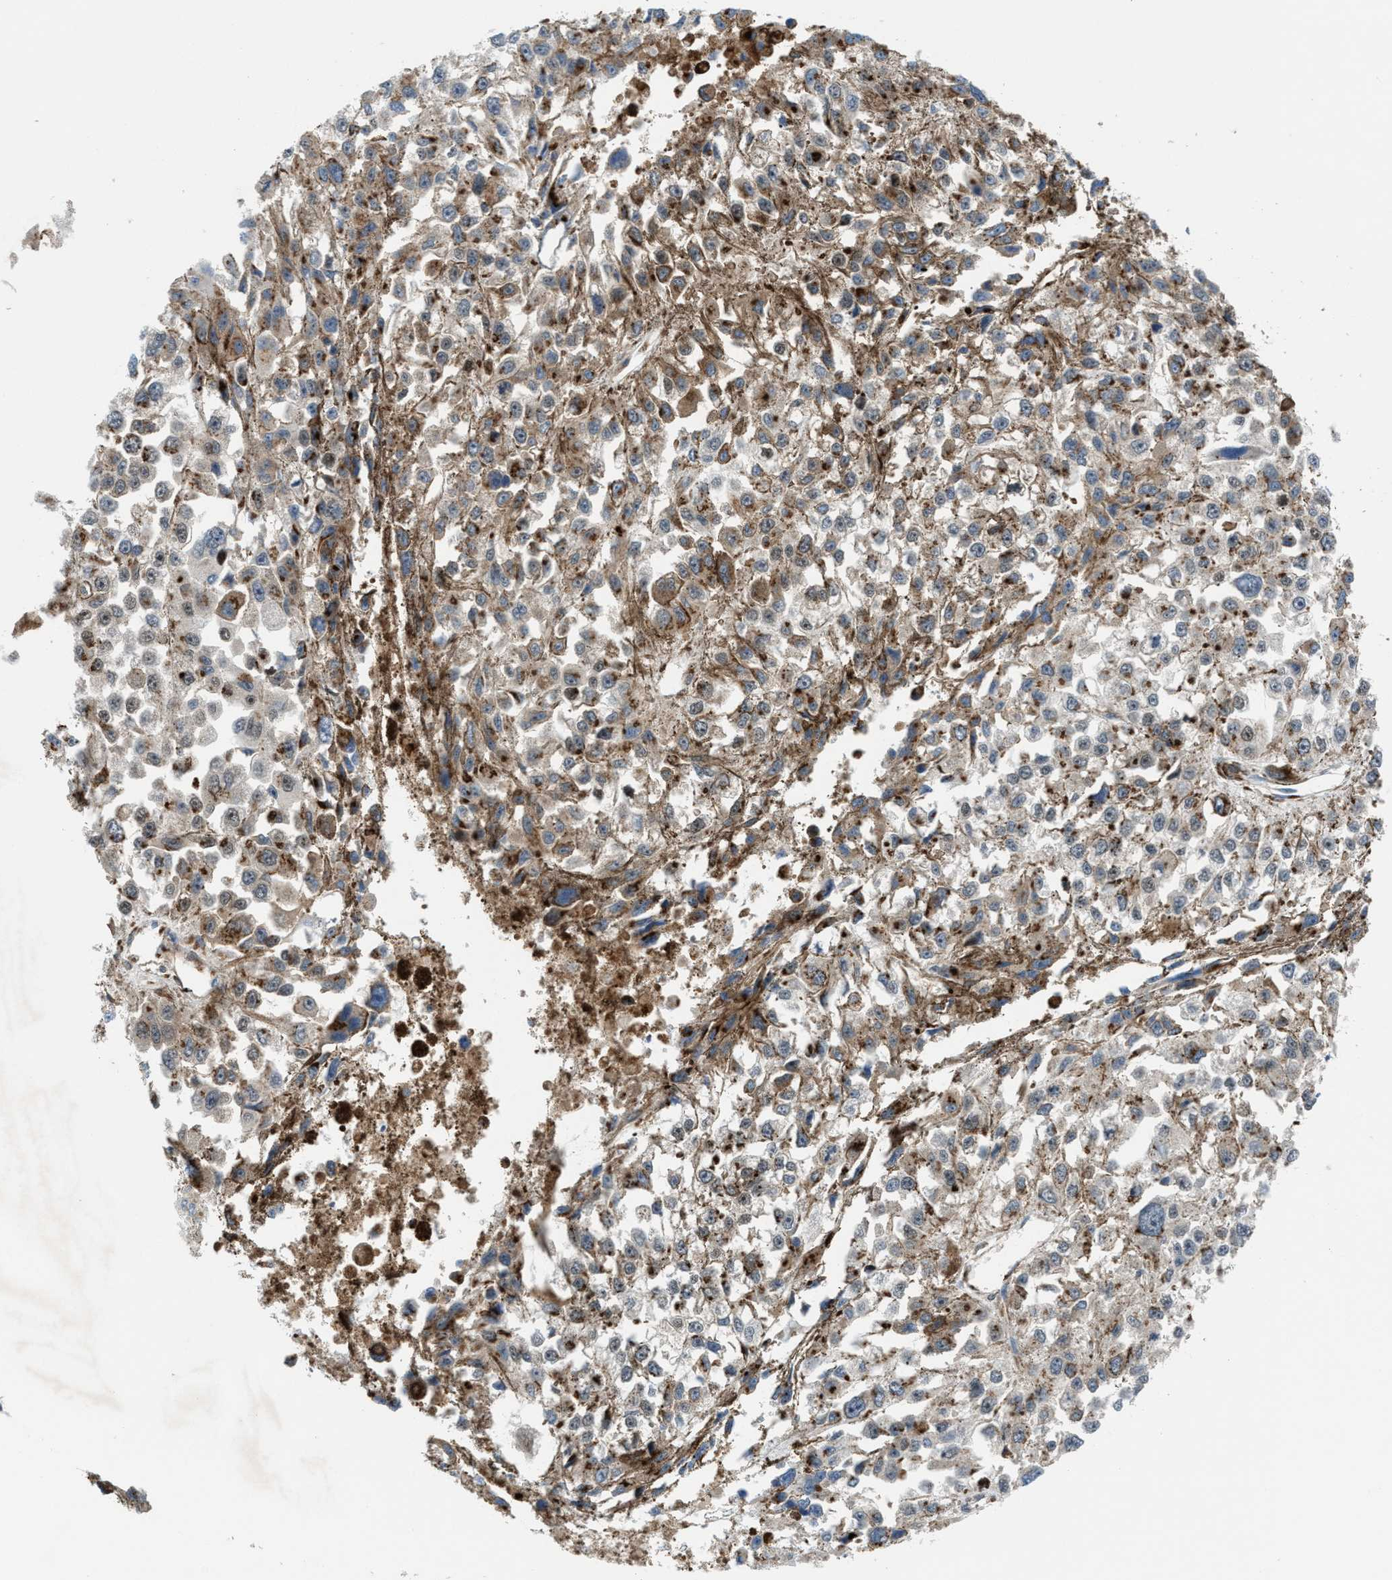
{"staining": {"intensity": "moderate", "quantity": "25%-75%", "location": "cytoplasmic/membranous"}, "tissue": "melanoma", "cell_type": "Tumor cells", "image_type": "cancer", "snomed": [{"axis": "morphology", "description": "Malignant melanoma, Metastatic site"}, {"axis": "topography", "description": "Lymph node"}], "caption": "High-magnification brightfield microscopy of melanoma stained with DAB (brown) and counterstained with hematoxylin (blue). tumor cells exhibit moderate cytoplasmic/membranous expression is present in approximately25%-75% of cells. The protein of interest is shown in brown color, while the nuclei are stained blue.", "gene": "SLC38A10", "patient": {"sex": "male", "age": 59}}